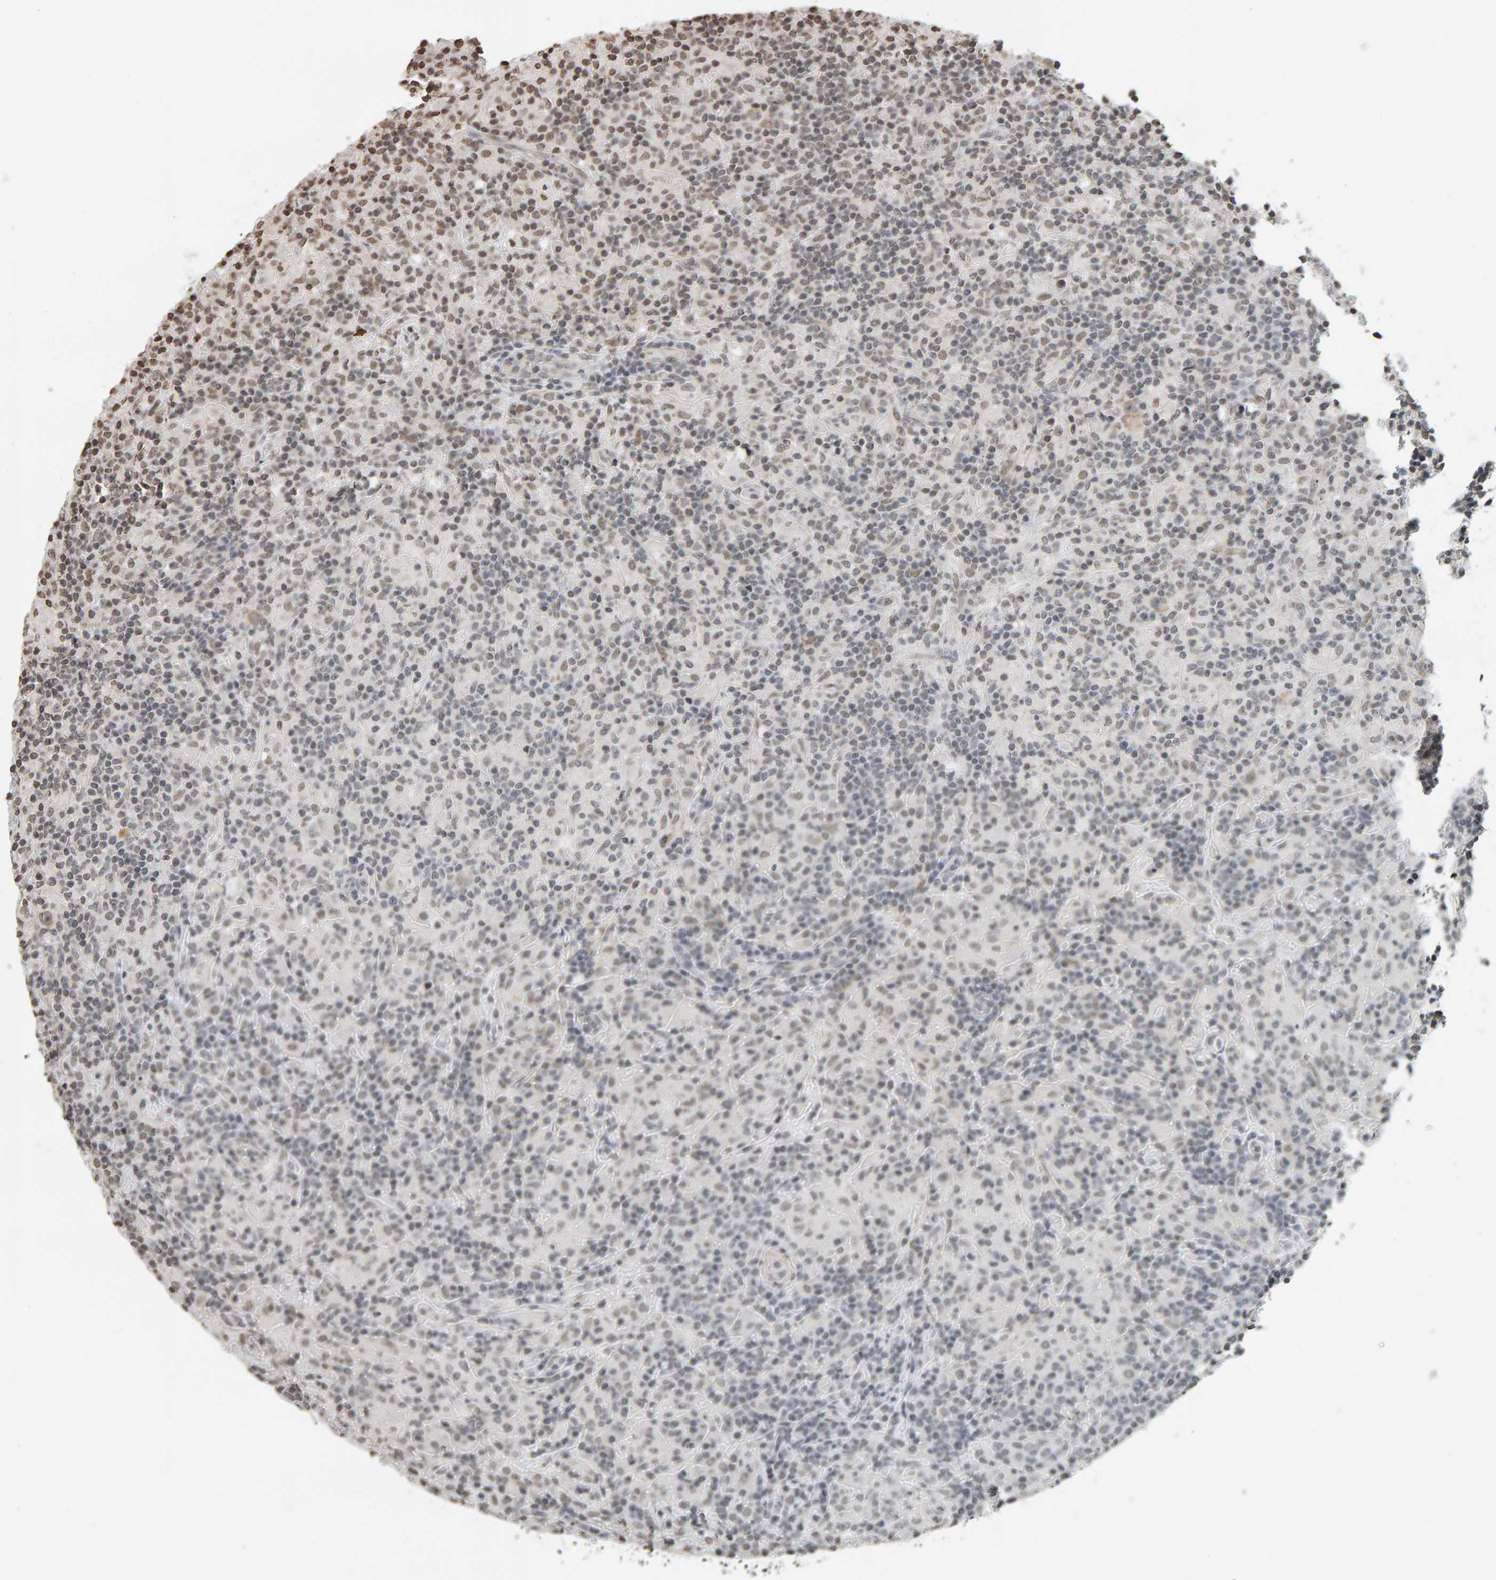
{"staining": {"intensity": "weak", "quantity": "<25%", "location": "nuclear"}, "tissue": "lymphoma", "cell_type": "Tumor cells", "image_type": "cancer", "snomed": [{"axis": "morphology", "description": "Hodgkin's disease, NOS"}, {"axis": "topography", "description": "Lymph node"}], "caption": "DAB immunohistochemical staining of lymphoma exhibits no significant staining in tumor cells.", "gene": "AFF4", "patient": {"sex": "male", "age": 70}}